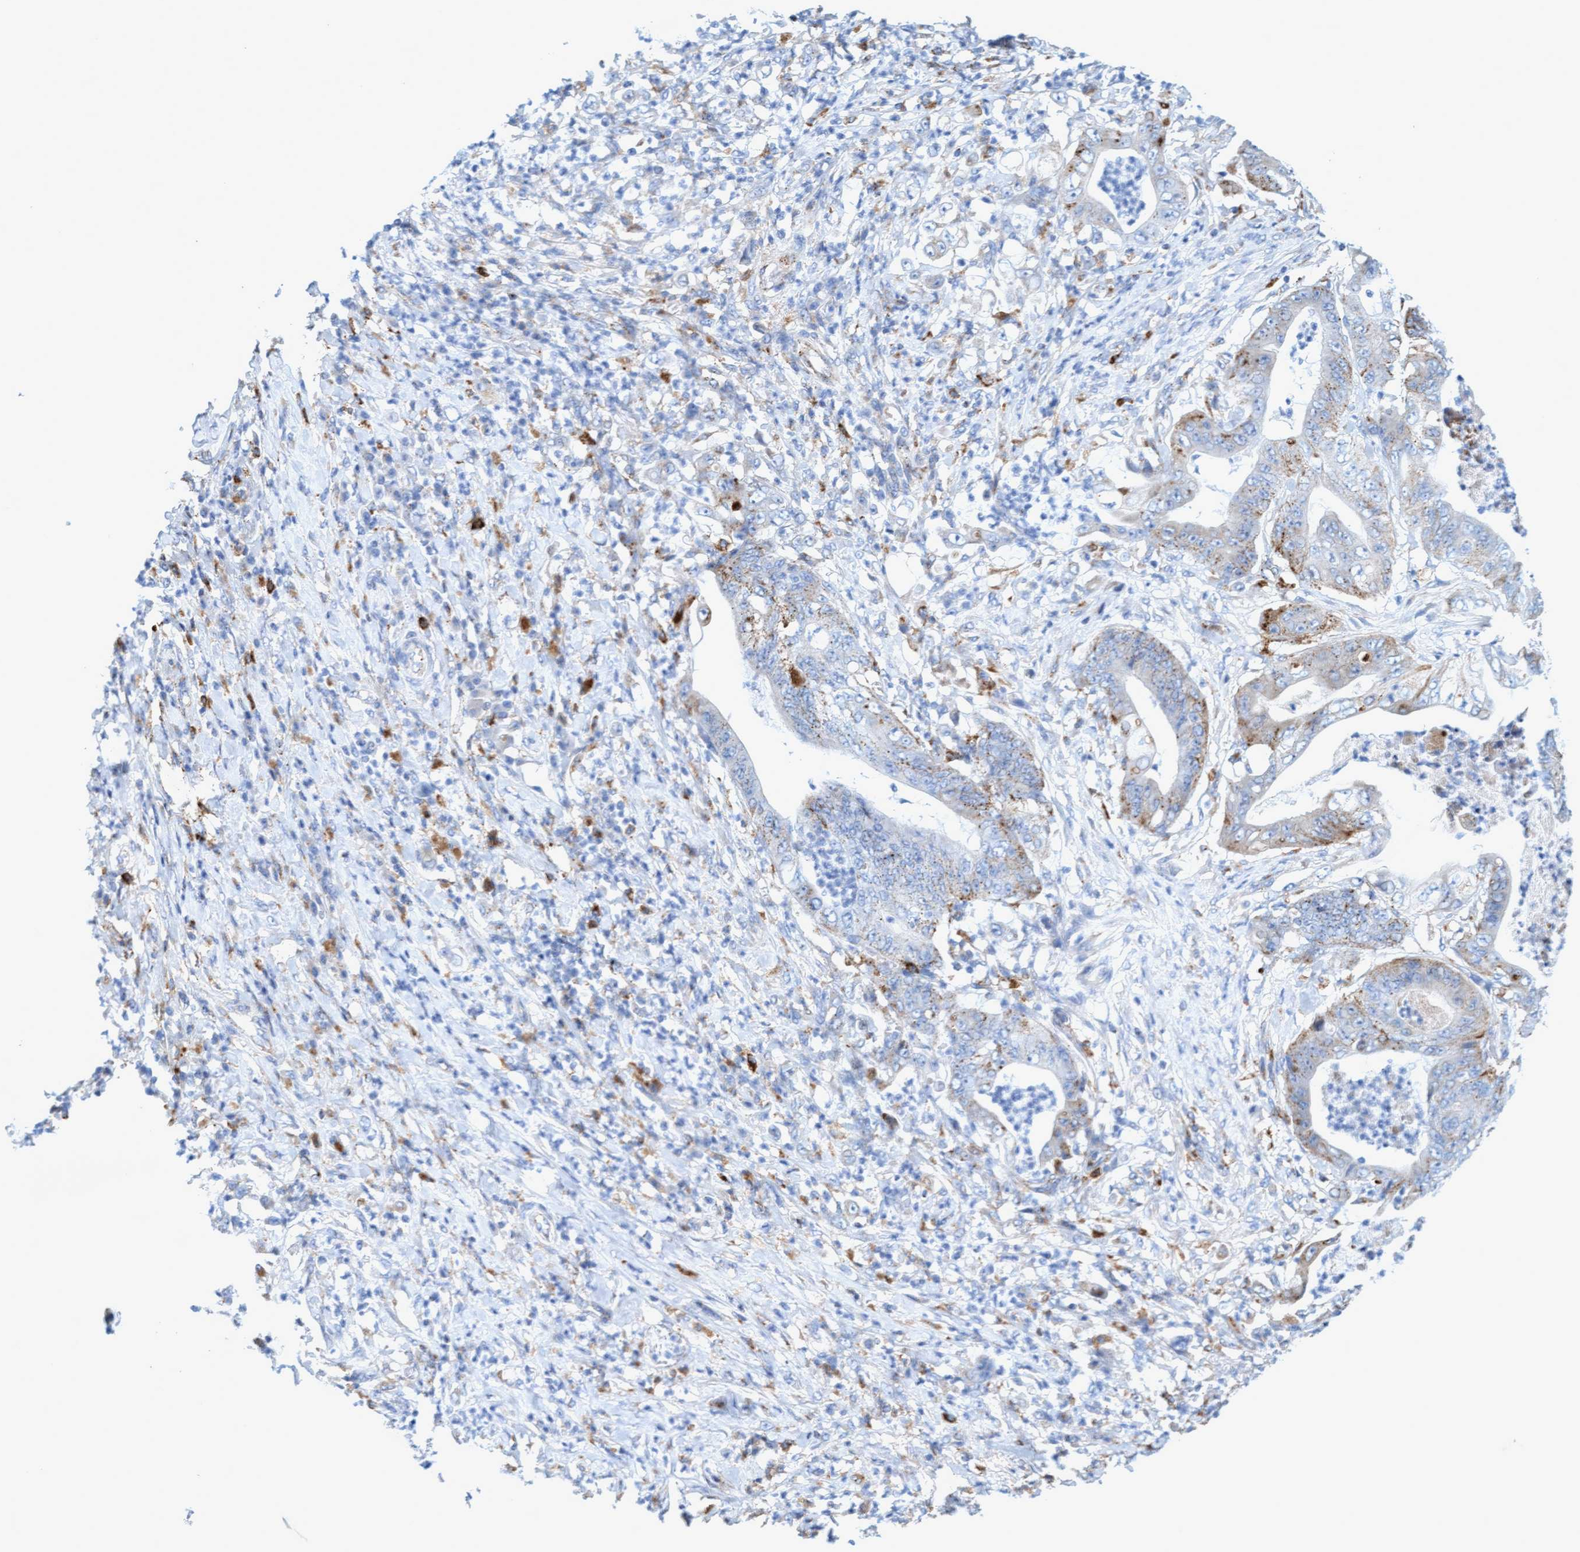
{"staining": {"intensity": "moderate", "quantity": "<25%", "location": "cytoplasmic/membranous"}, "tissue": "stomach cancer", "cell_type": "Tumor cells", "image_type": "cancer", "snomed": [{"axis": "morphology", "description": "Adenocarcinoma, NOS"}, {"axis": "topography", "description": "Stomach"}], "caption": "Stomach adenocarcinoma tissue displays moderate cytoplasmic/membranous staining in about <25% of tumor cells", "gene": "SGSH", "patient": {"sex": "female", "age": 73}}